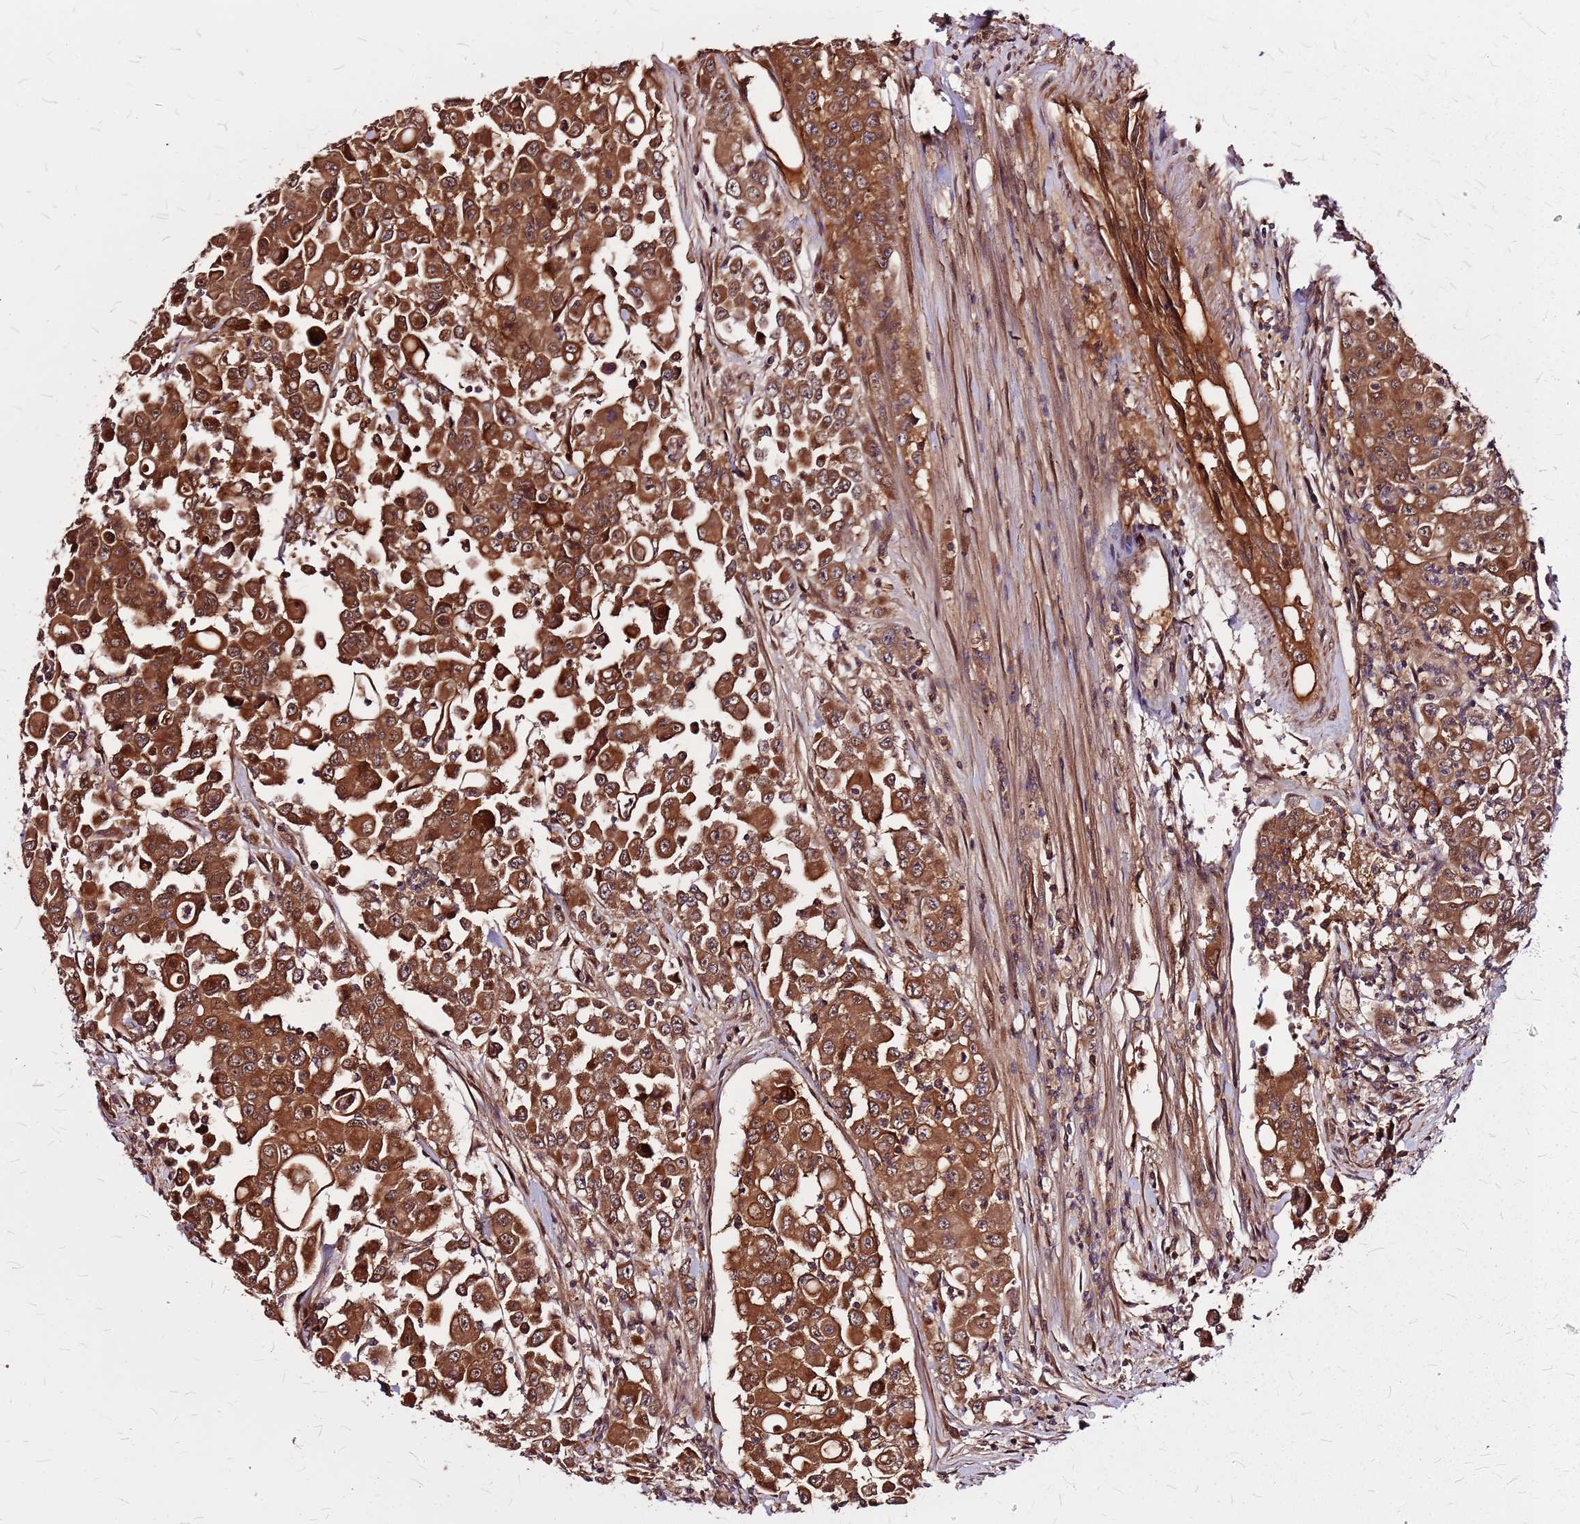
{"staining": {"intensity": "strong", "quantity": ">75%", "location": "cytoplasmic/membranous"}, "tissue": "colorectal cancer", "cell_type": "Tumor cells", "image_type": "cancer", "snomed": [{"axis": "morphology", "description": "Adenocarcinoma, NOS"}, {"axis": "topography", "description": "Colon"}], "caption": "Brown immunohistochemical staining in colorectal cancer (adenocarcinoma) reveals strong cytoplasmic/membranous positivity in about >75% of tumor cells.", "gene": "LYPLAL1", "patient": {"sex": "male", "age": 51}}